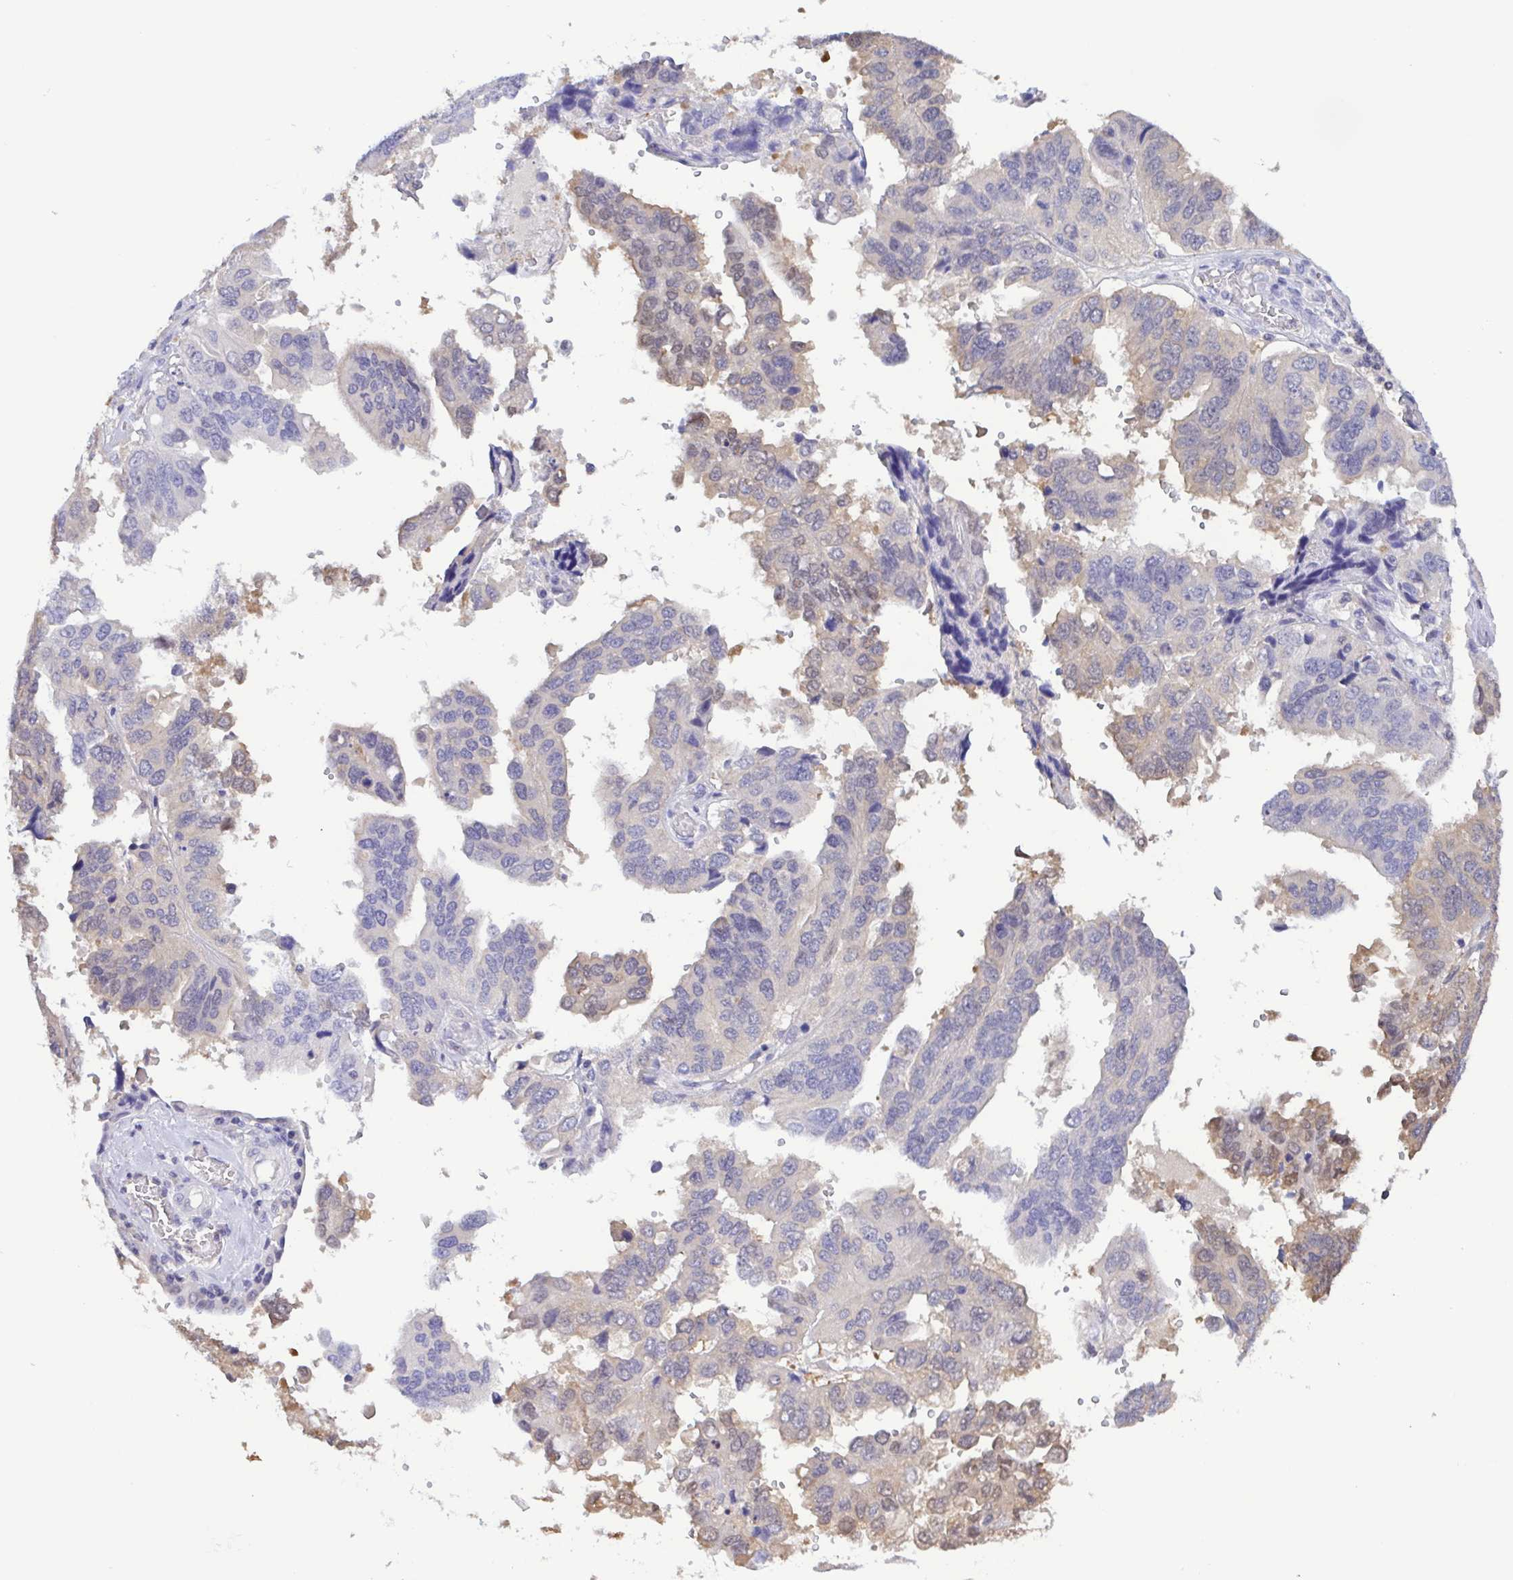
{"staining": {"intensity": "weak", "quantity": "<25%", "location": "cytoplasmic/membranous"}, "tissue": "ovarian cancer", "cell_type": "Tumor cells", "image_type": "cancer", "snomed": [{"axis": "morphology", "description": "Cystadenocarcinoma, serous, NOS"}, {"axis": "topography", "description": "Ovary"}], "caption": "Micrograph shows no protein positivity in tumor cells of ovarian cancer (serous cystadenocarcinoma) tissue.", "gene": "LDHC", "patient": {"sex": "female", "age": 79}}